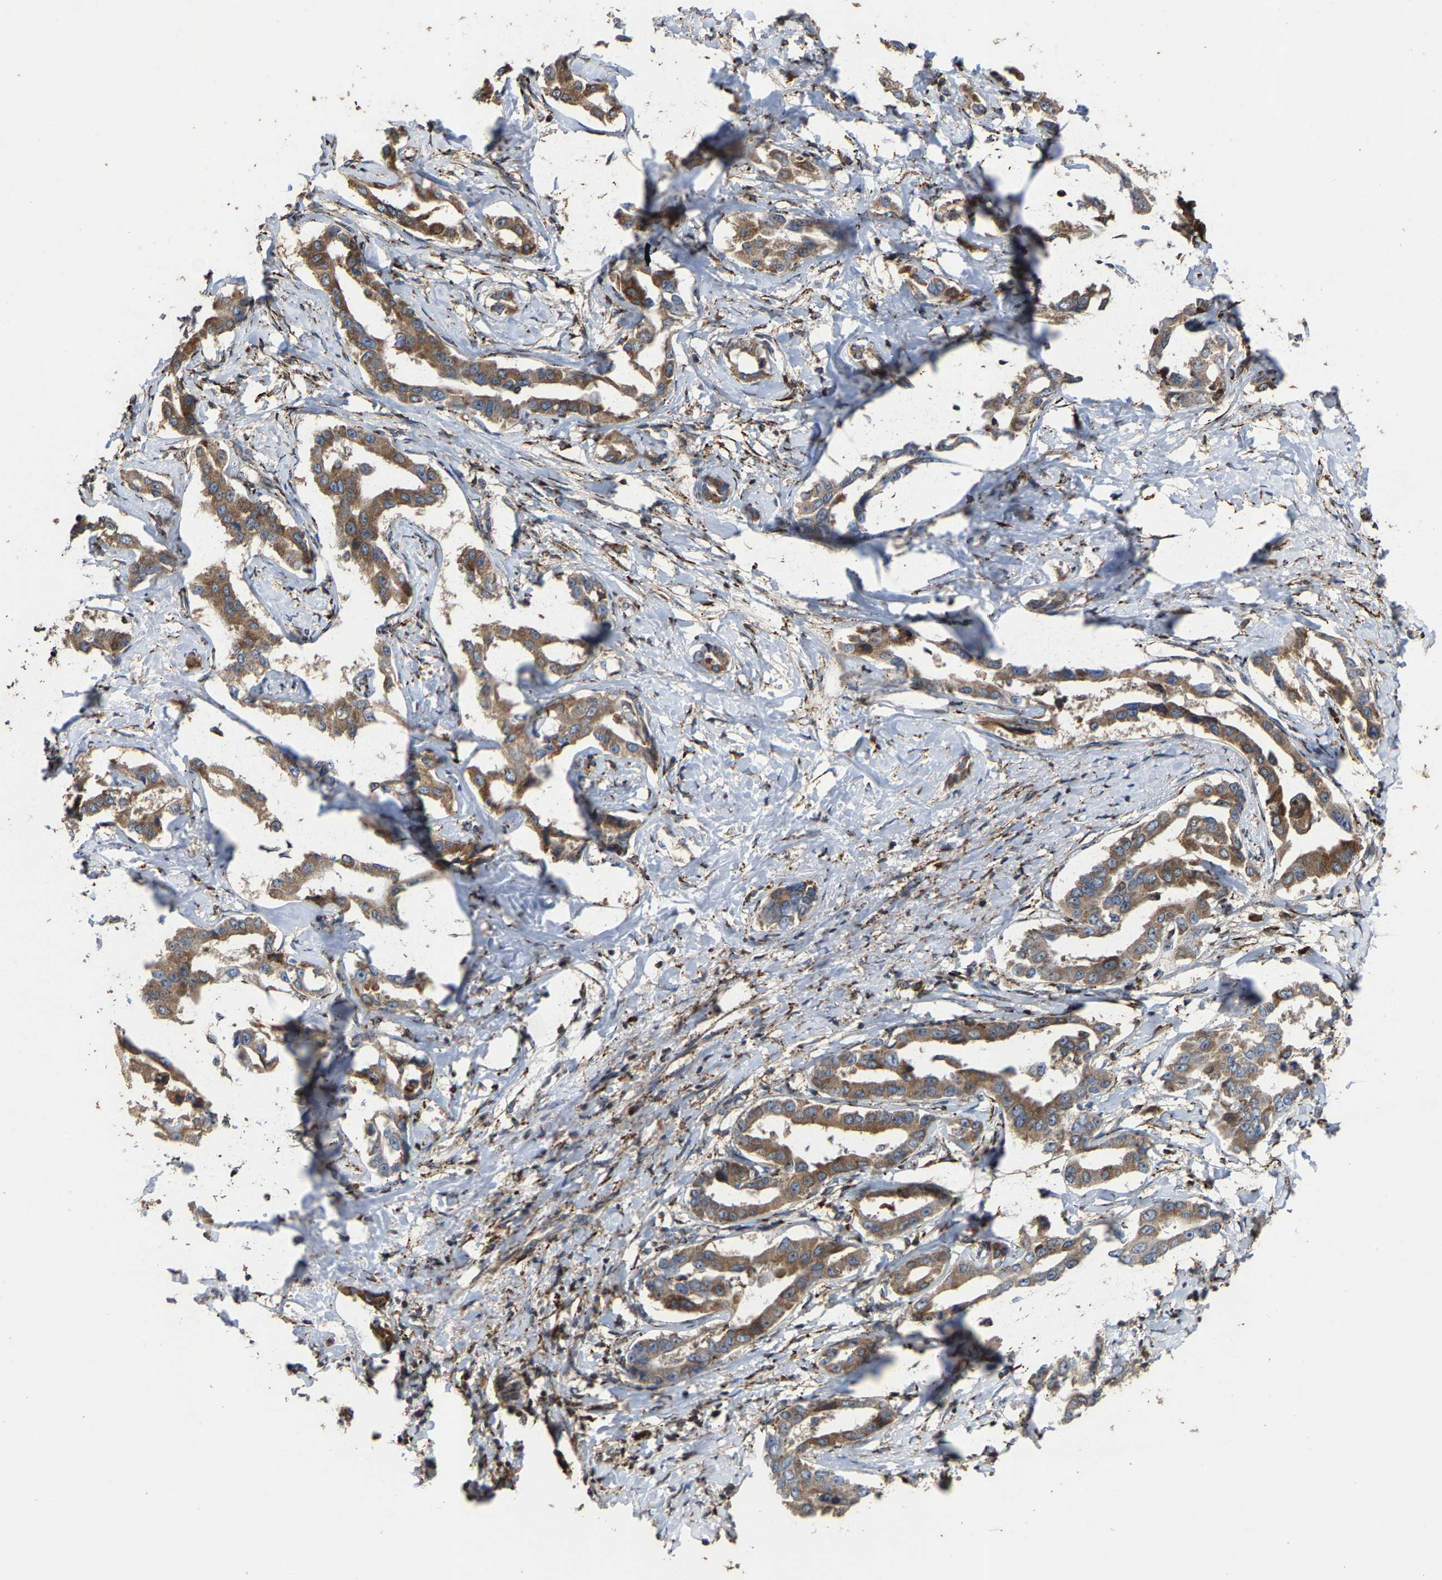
{"staining": {"intensity": "moderate", "quantity": ">75%", "location": "cytoplasmic/membranous"}, "tissue": "liver cancer", "cell_type": "Tumor cells", "image_type": "cancer", "snomed": [{"axis": "morphology", "description": "Cholangiocarcinoma"}, {"axis": "topography", "description": "Liver"}], "caption": "Immunohistochemistry (IHC) image of human liver cancer stained for a protein (brown), which displays medium levels of moderate cytoplasmic/membranous staining in about >75% of tumor cells.", "gene": "FGD3", "patient": {"sex": "male", "age": 59}}